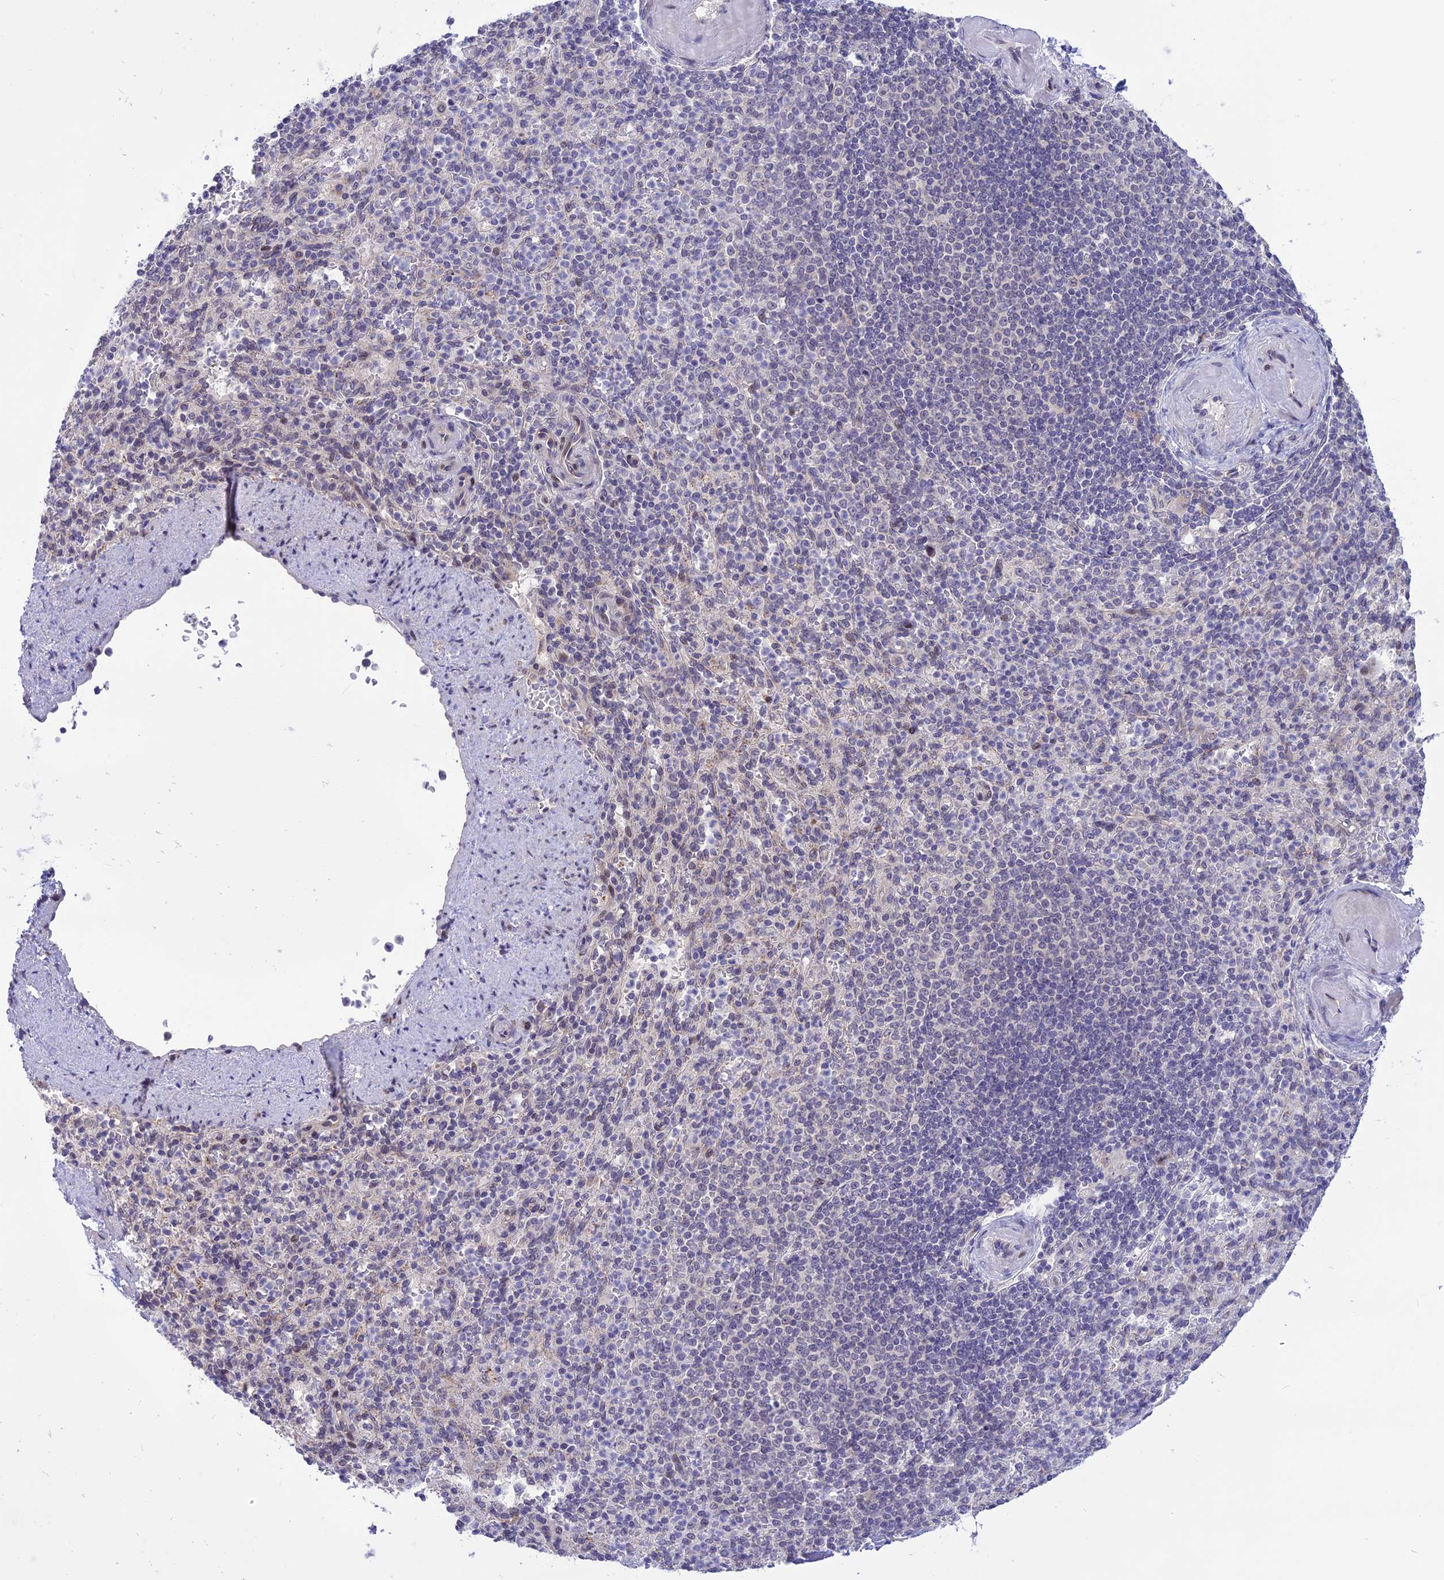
{"staining": {"intensity": "moderate", "quantity": "<25%", "location": "cytoplasmic/membranous,nuclear"}, "tissue": "spleen", "cell_type": "Cells in red pulp", "image_type": "normal", "snomed": [{"axis": "morphology", "description": "Normal tissue, NOS"}, {"axis": "topography", "description": "Spleen"}], "caption": "This histopathology image demonstrates immunohistochemistry (IHC) staining of benign human spleen, with low moderate cytoplasmic/membranous,nuclear staining in about <25% of cells in red pulp.", "gene": "ZNF837", "patient": {"sex": "female", "age": 74}}